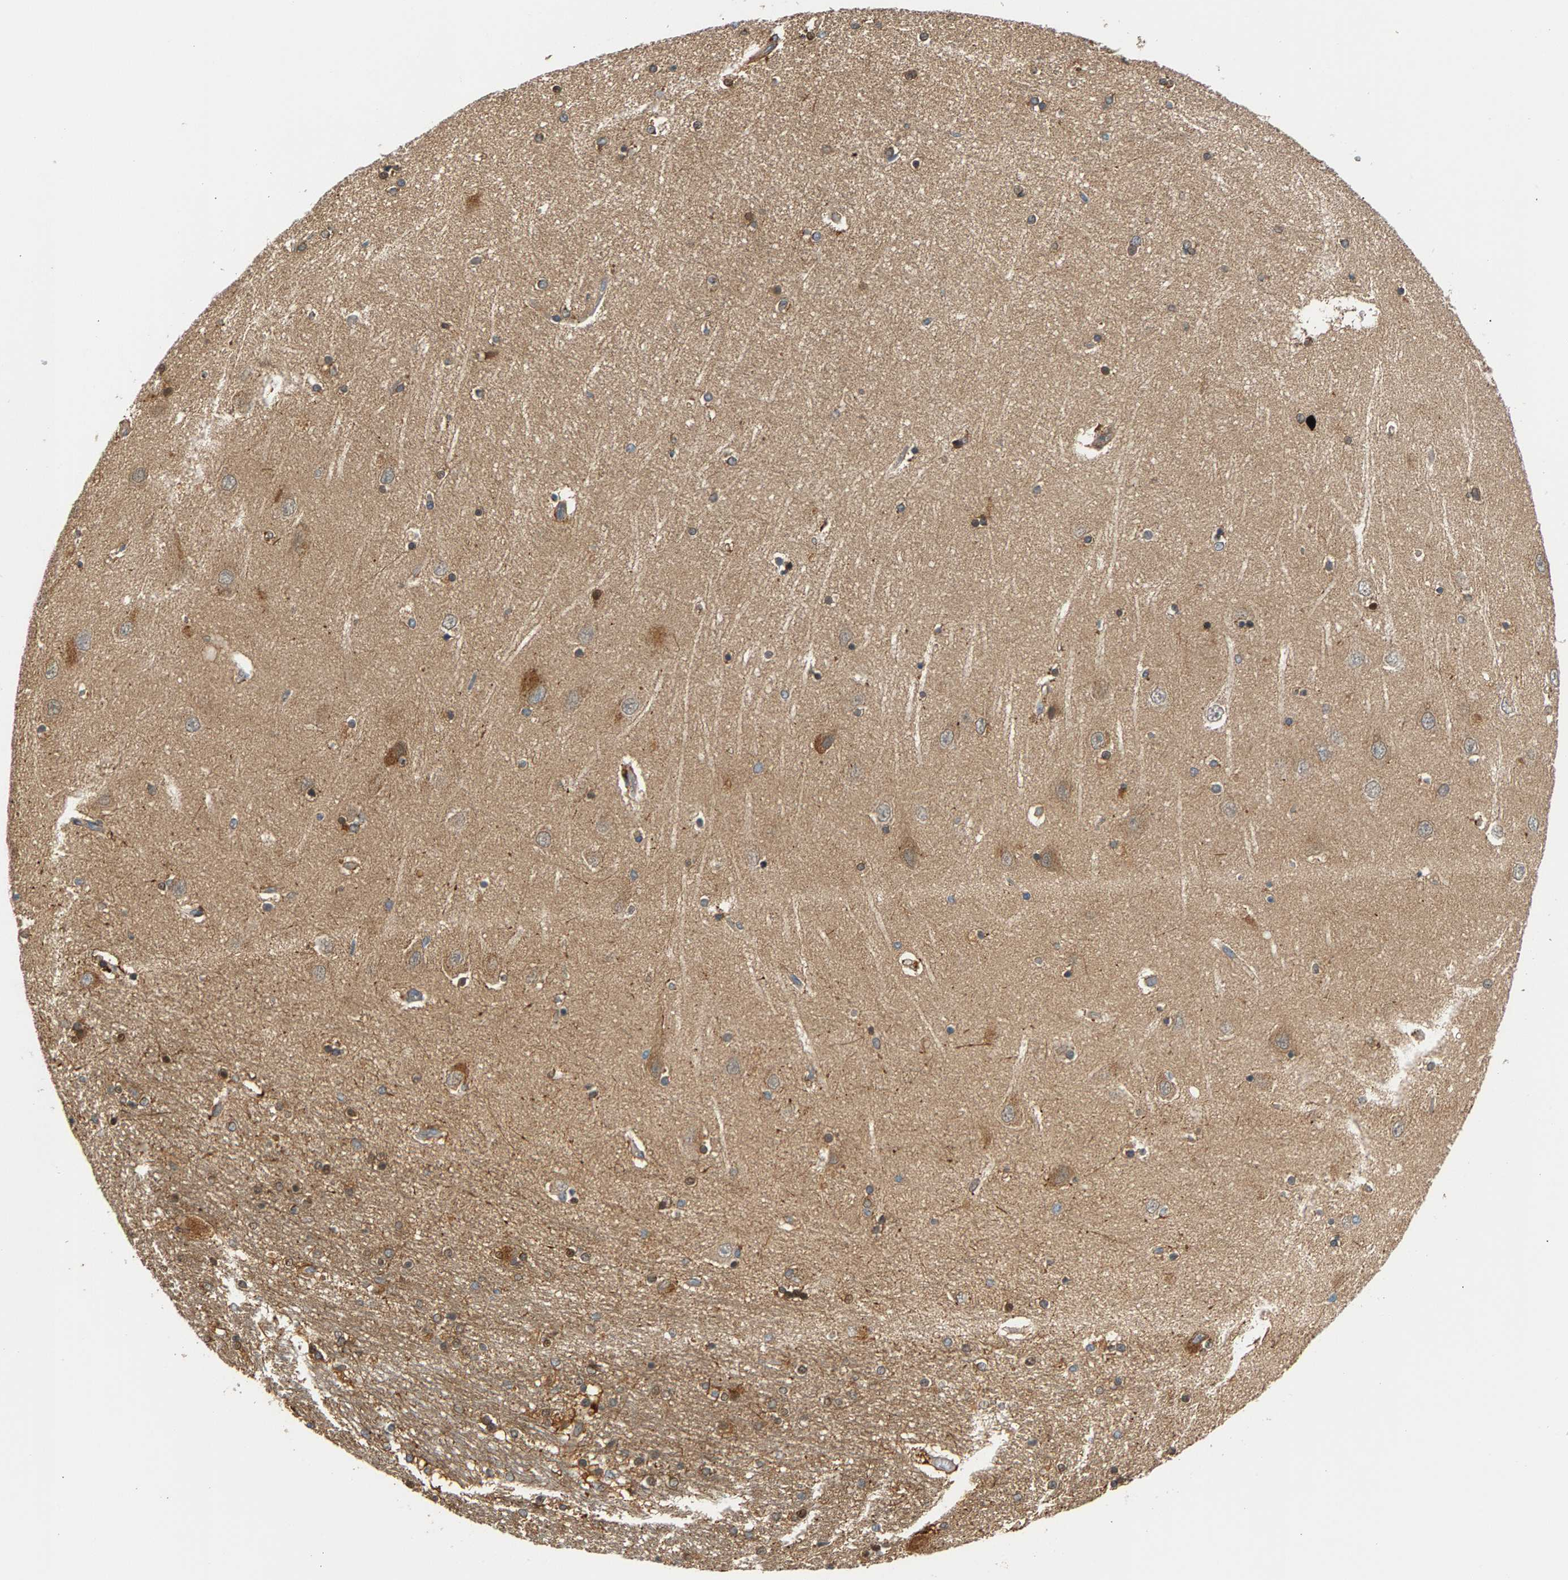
{"staining": {"intensity": "moderate", "quantity": ">75%", "location": "cytoplasmic/membranous"}, "tissue": "hippocampus", "cell_type": "Glial cells", "image_type": "normal", "snomed": [{"axis": "morphology", "description": "Normal tissue, NOS"}, {"axis": "topography", "description": "Hippocampus"}], "caption": "Normal hippocampus demonstrates moderate cytoplasmic/membranous positivity in approximately >75% of glial cells, visualized by immunohistochemistry.", "gene": "MAP2K5", "patient": {"sex": "female", "age": 54}}